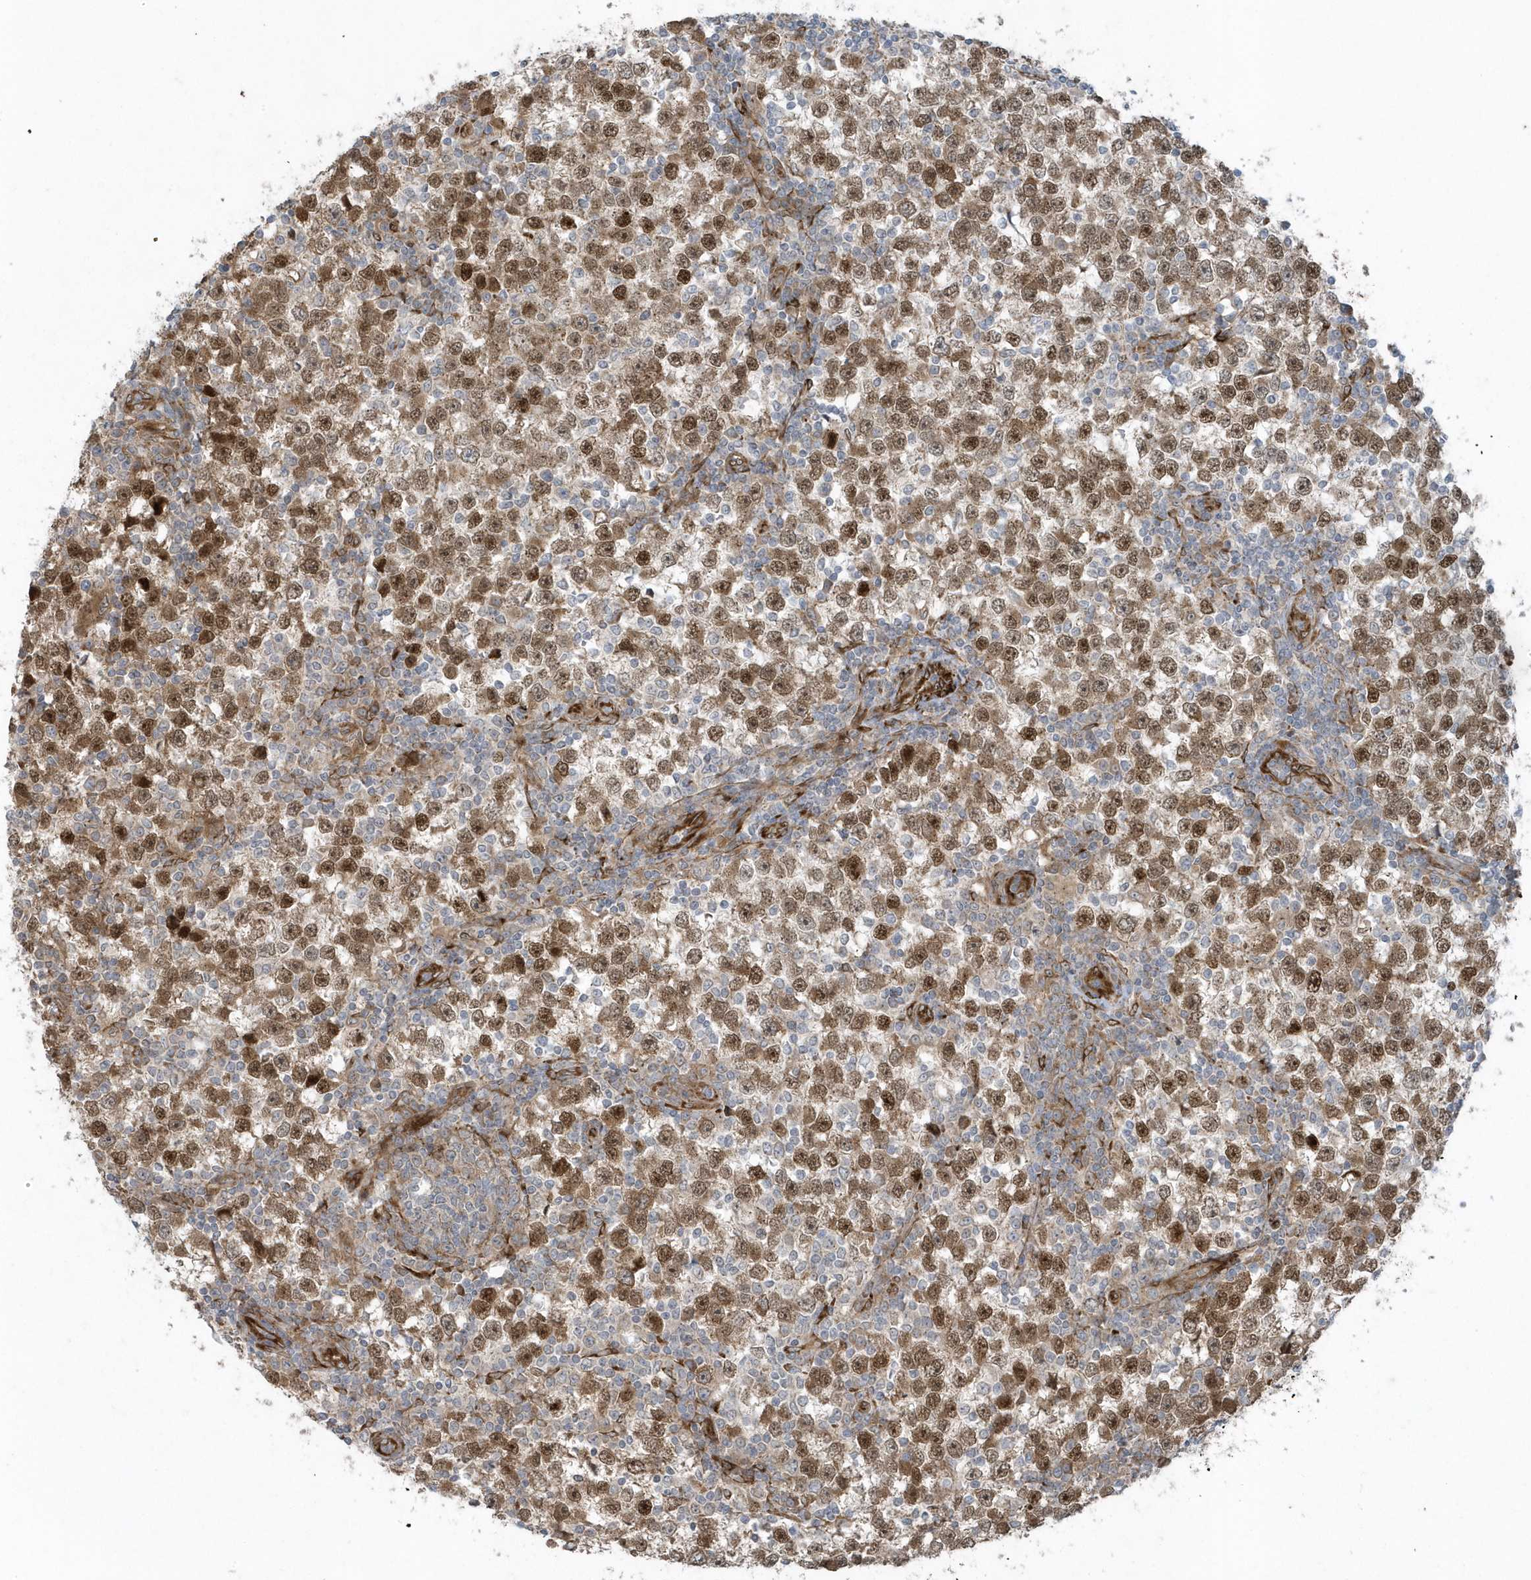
{"staining": {"intensity": "moderate", "quantity": ">75%", "location": "nuclear"}, "tissue": "testis cancer", "cell_type": "Tumor cells", "image_type": "cancer", "snomed": [{"axis": "morphology", "description": "Seminoma, NOS"}, {"axis": "topography", "description": "Testis"}], "caption": "A high-resolution micrograph shows IHC staining of seminoma (testis), which displays moderate nuclear staining in approximately >75% of tumor cells.", "gene": "FAM98A", "patient": {"sex": "male", "age": 65}}